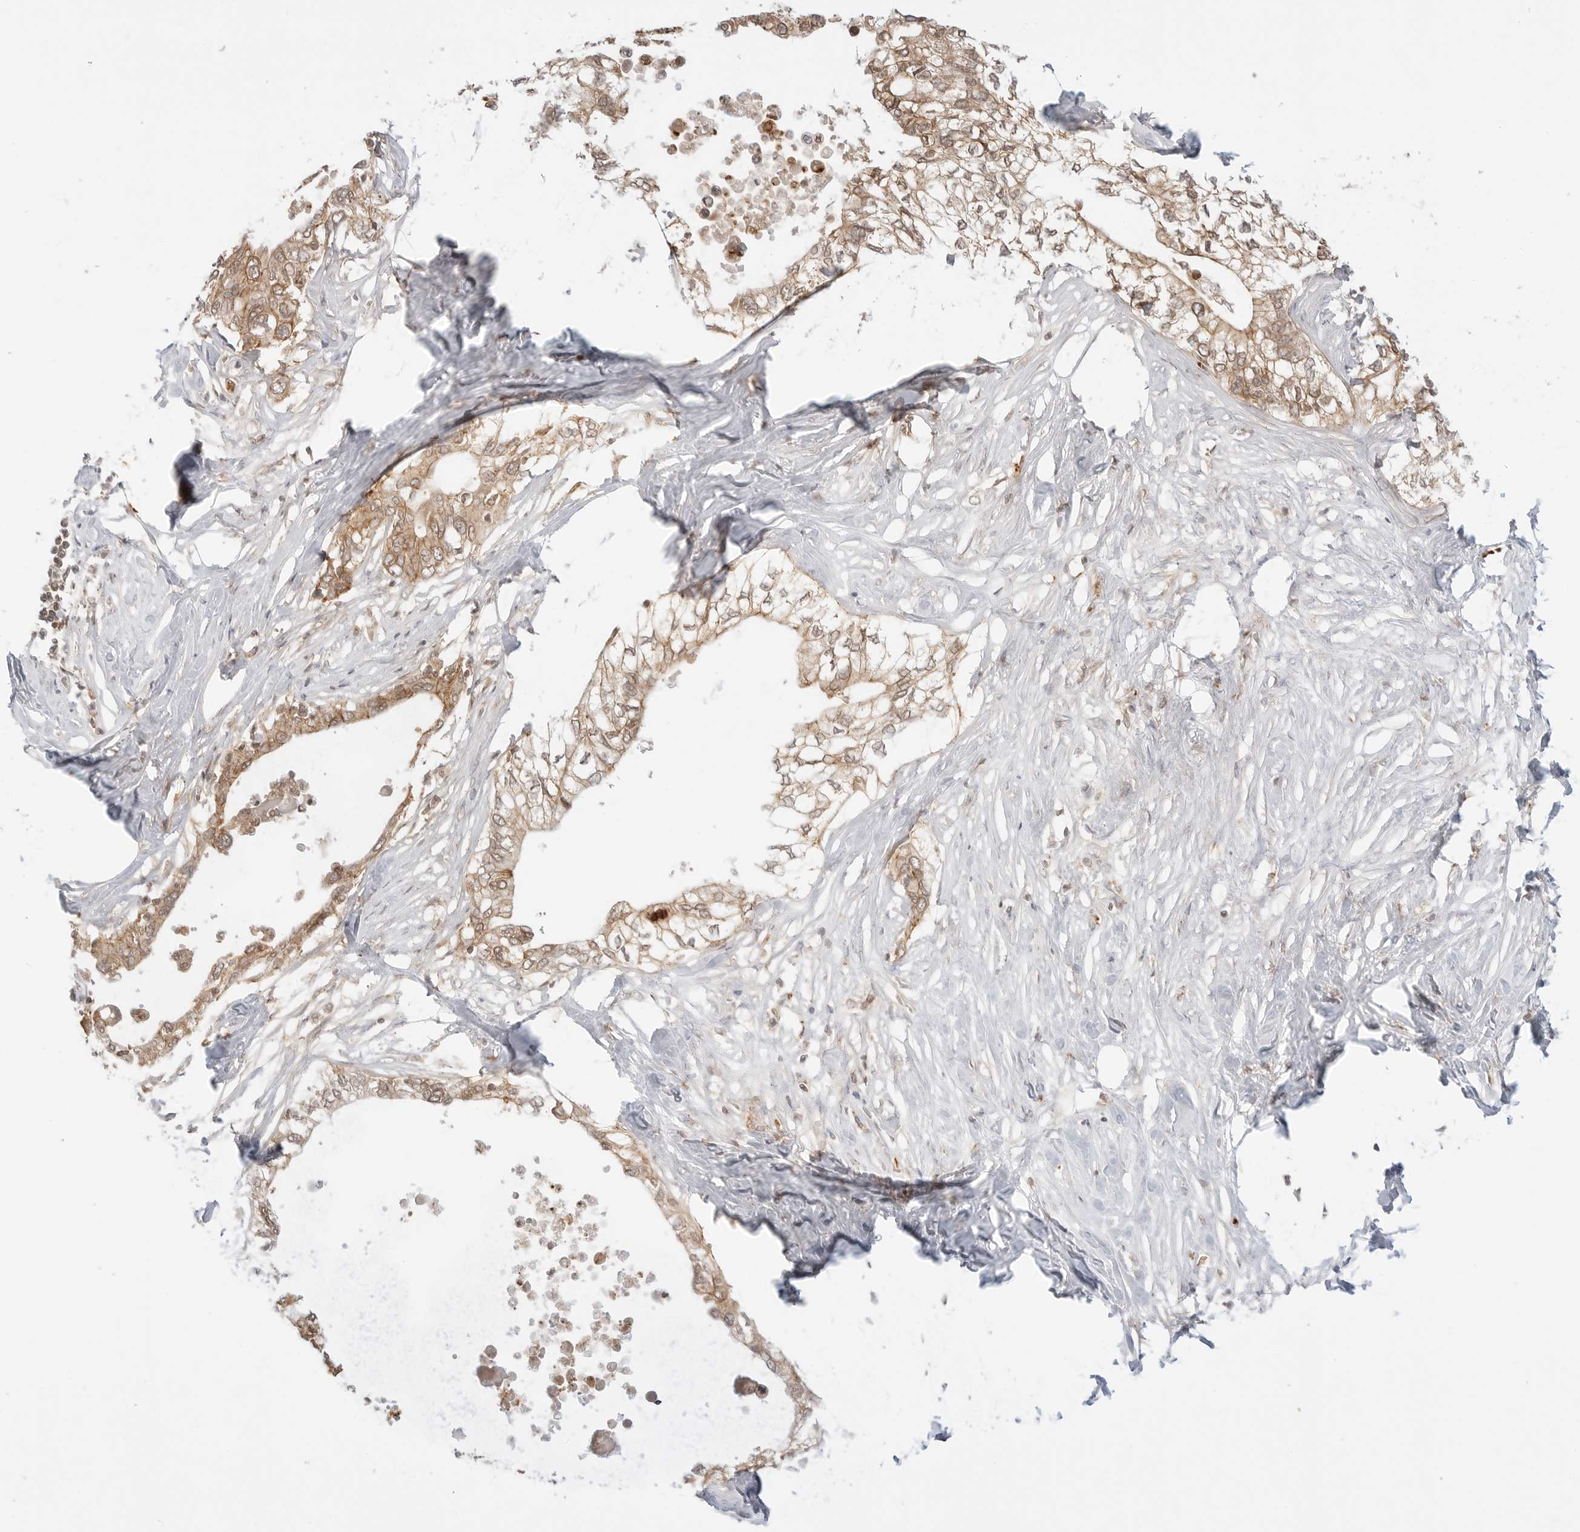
{"staining": {"intensity": "moderate", "quantity": ">75%", "location": "cytoplasmic/membranous"}, "tissue": "pancreatic cancer", "cell_type": "Tumor cells", "image_type": "cancer", "snomed": [{"axis": "morphology", "description": "Normal tissue, NOS"}, {"axis": "morphology", "description": "Adenocarcinoma, NOS"}, {"axis": "topography", "description": "Pancreas"}, {"axis": "topography", "description": "Peripheral nerve tissue"}], "caption": "Pancreatic adenocarcinoma stained with a brown dye reveals moderate cytoplasmic/membranous positive staining in approximately >75% of tumor cells.", "gene": "EPHA1", "patient": {"sex": "male", "age": 59}}